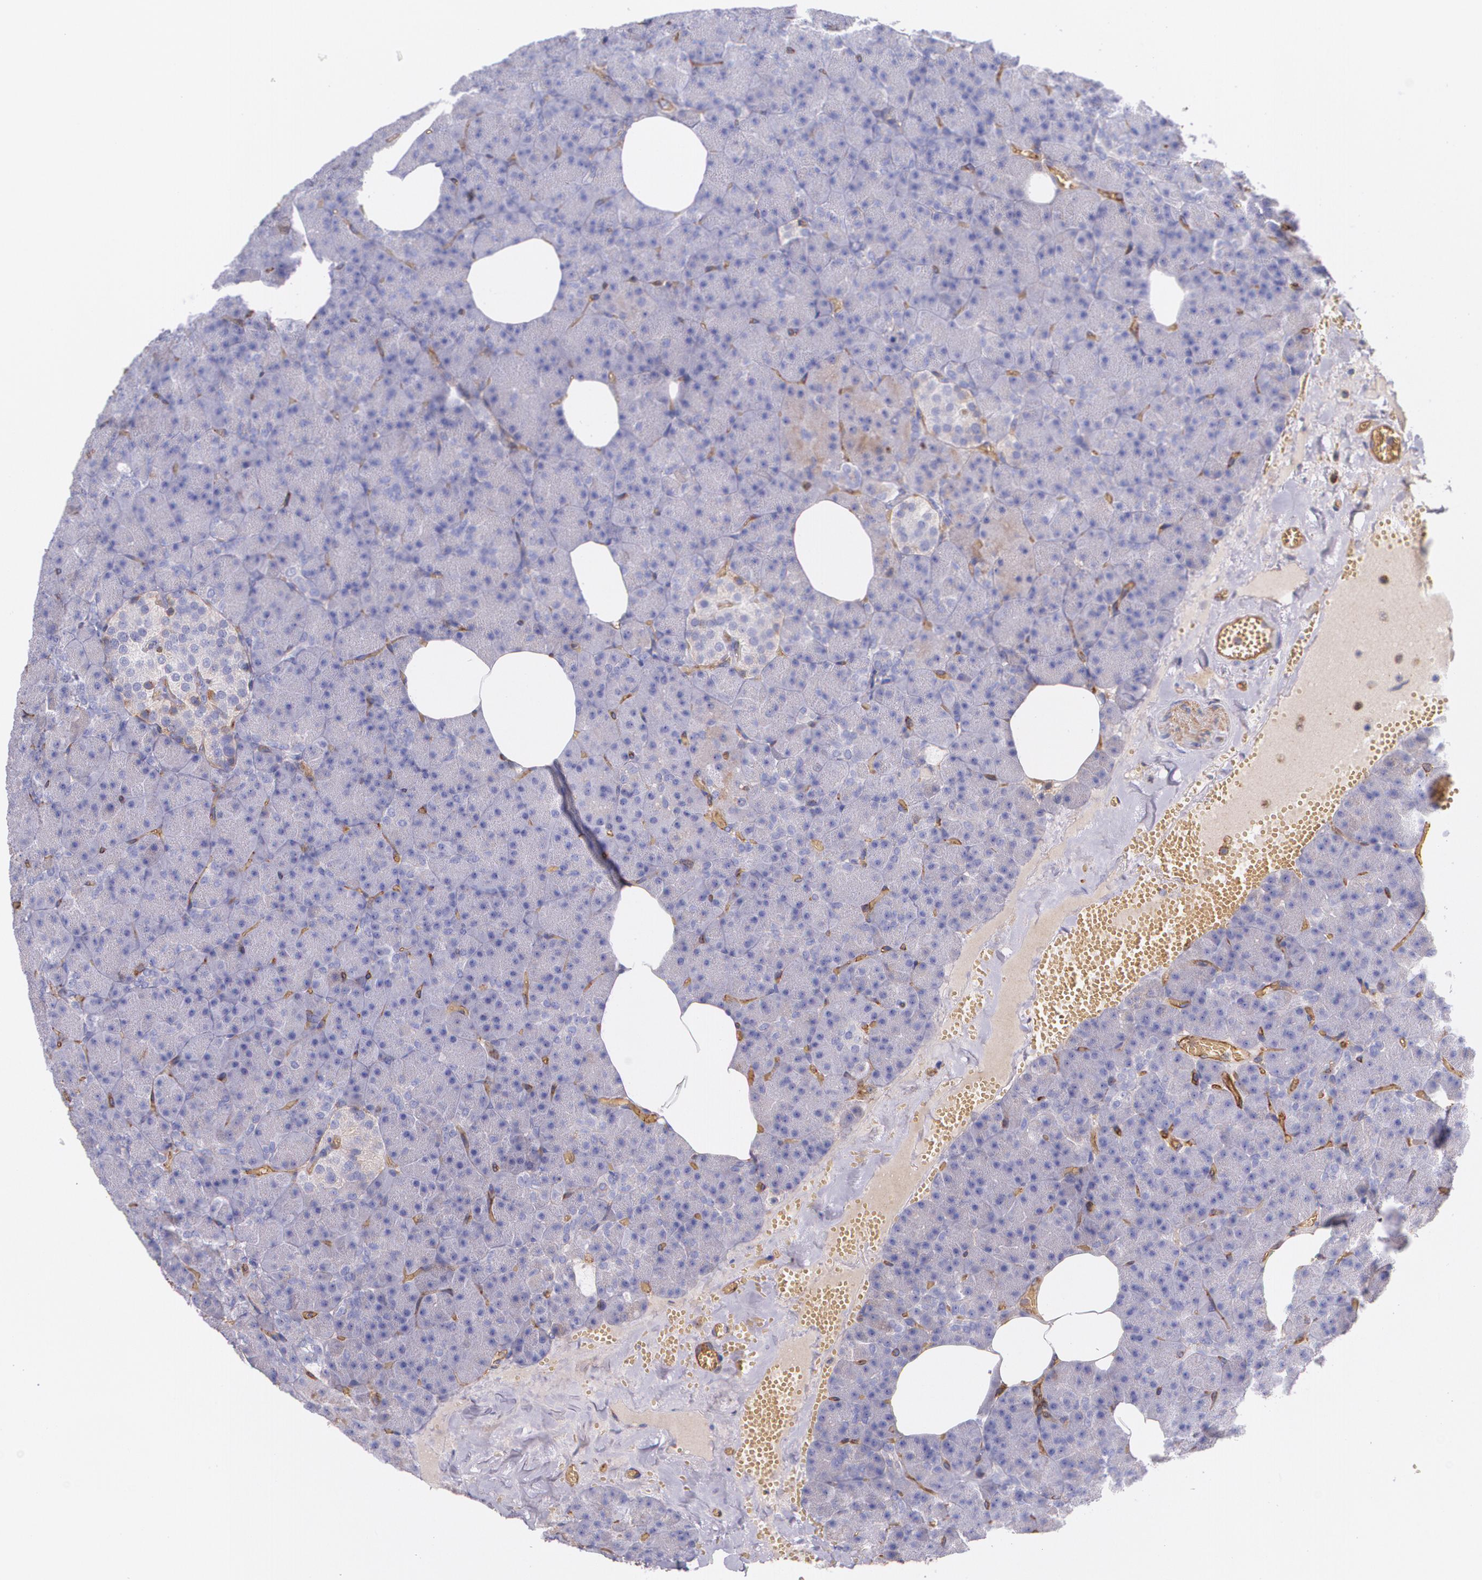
{"staining": {"intensity": "negative", "quantity": "none", "location": "none"}, "tissue": "pancreas", "cell_type": "Exocrine glandular cells", "image_type": "normal", "snomed": [{"axis": "morphology", "description": "Normal tissue, NOS"}, {"axis": "topography", "description": "Pancreas"}], "caption": "Exocrine glandular cells show no significant protein staining in benign pancreas. (Brightfield microscopy of DAB (3,3'-diaminobenzidine) IHC at high magnification).", "gene": "B2M", "patient": {"sex": "female", "age": 35}}